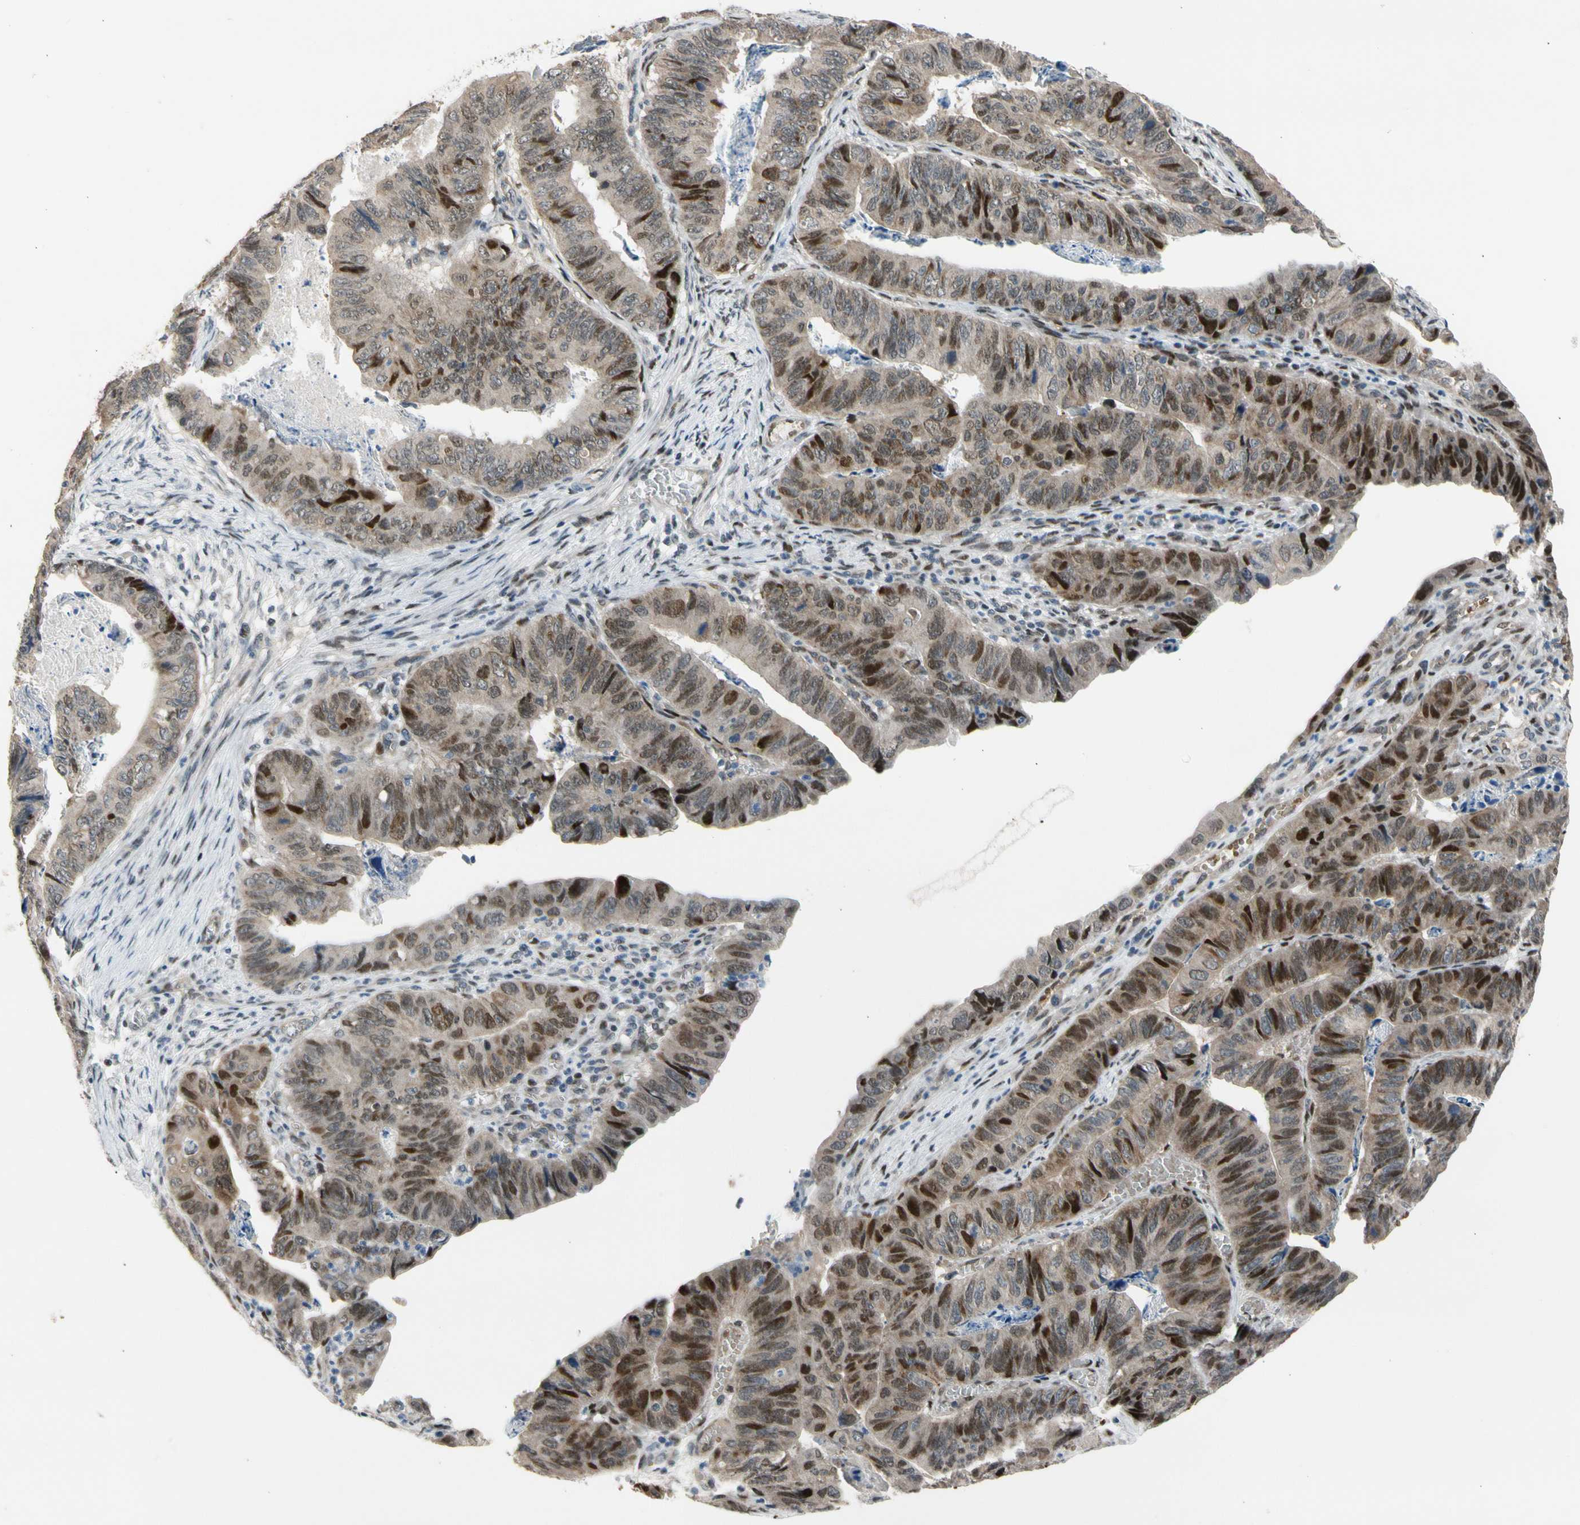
{"staining": {"intensity": "strong", "quantity": "<25%", "location": "cytoplasmic/membranous,nuclear"}, "tissue": "stomach cancer", "cell_type": "Tumor cells", "image_type": "cancer", "snomed": [{"axis": "morphology", "description": "Adenocarcinoma, NOS"}, {"axis": "topography", "description": "Stomach, lower"}], "caption": "The image demonstrates immunohistochemical staining of stomach cancer (adenocarcinoma). There is strong cytoplasmic/membranous and nuclear positivity is seen in about <25% of tumor cells.", "gene": "ZNF184", "patient": {"sex": "male", "age": 77}}